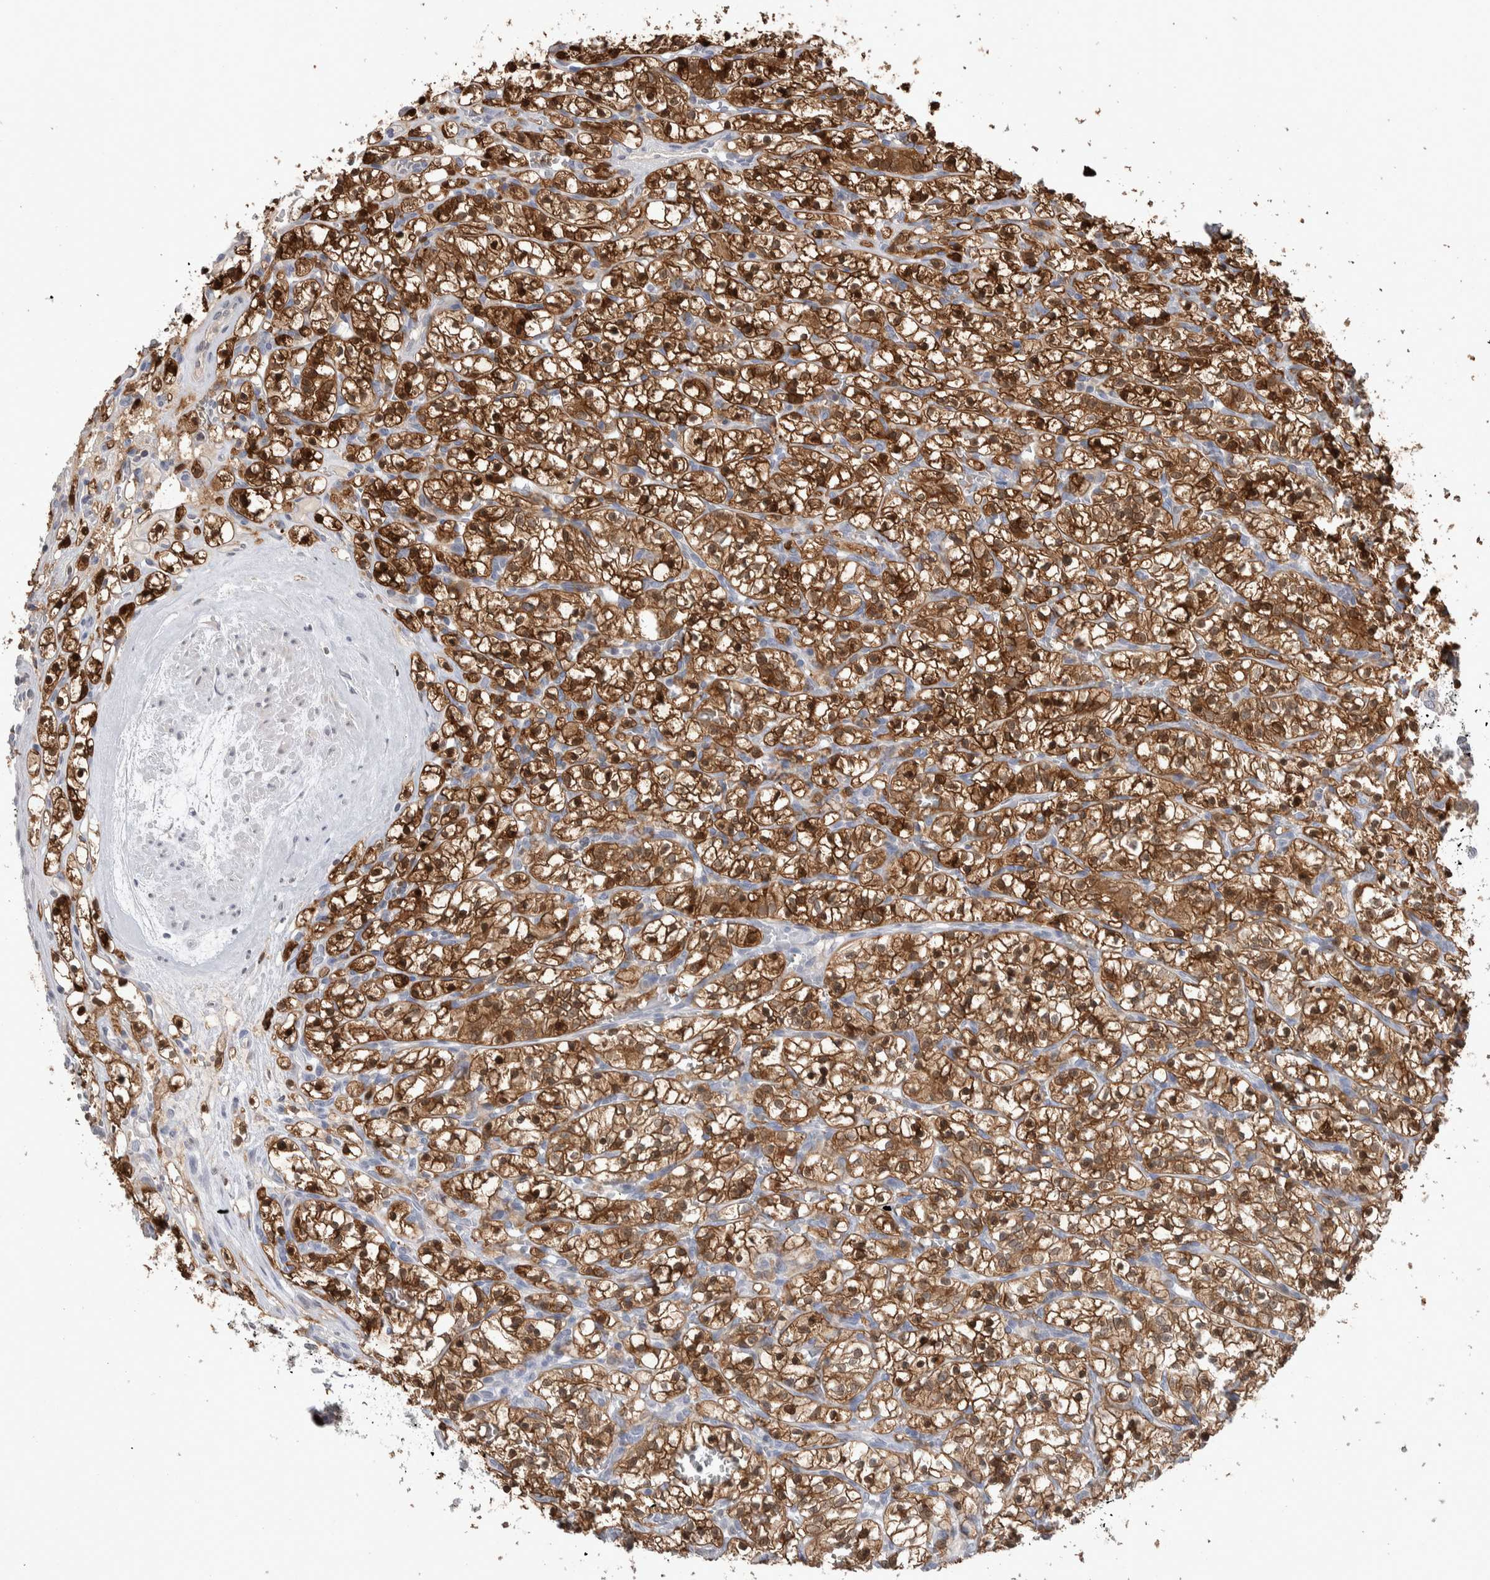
{"staining": {"intensity": "strong", "quantity": ">75%", "location": "cytoplasmic/membranous,nuclear"}, "tissue": "renal cancer", "cell_type": "Tumor cells", "image_type": "cancer", "snomed": [{"axis": "morphology", "description": "Adenocarcinoma, NOS"}, {"axis": "topography", "description": "Kidney"}], "caption": "Protein staining demonstrates strong cytoplasmic/membranous and nuclear expression in approximately >75% of tumor cells in renal cancer (adenocarcinoma).", "gene": "HTATIP2", "patient": {"sex": "female", "age": 57}}